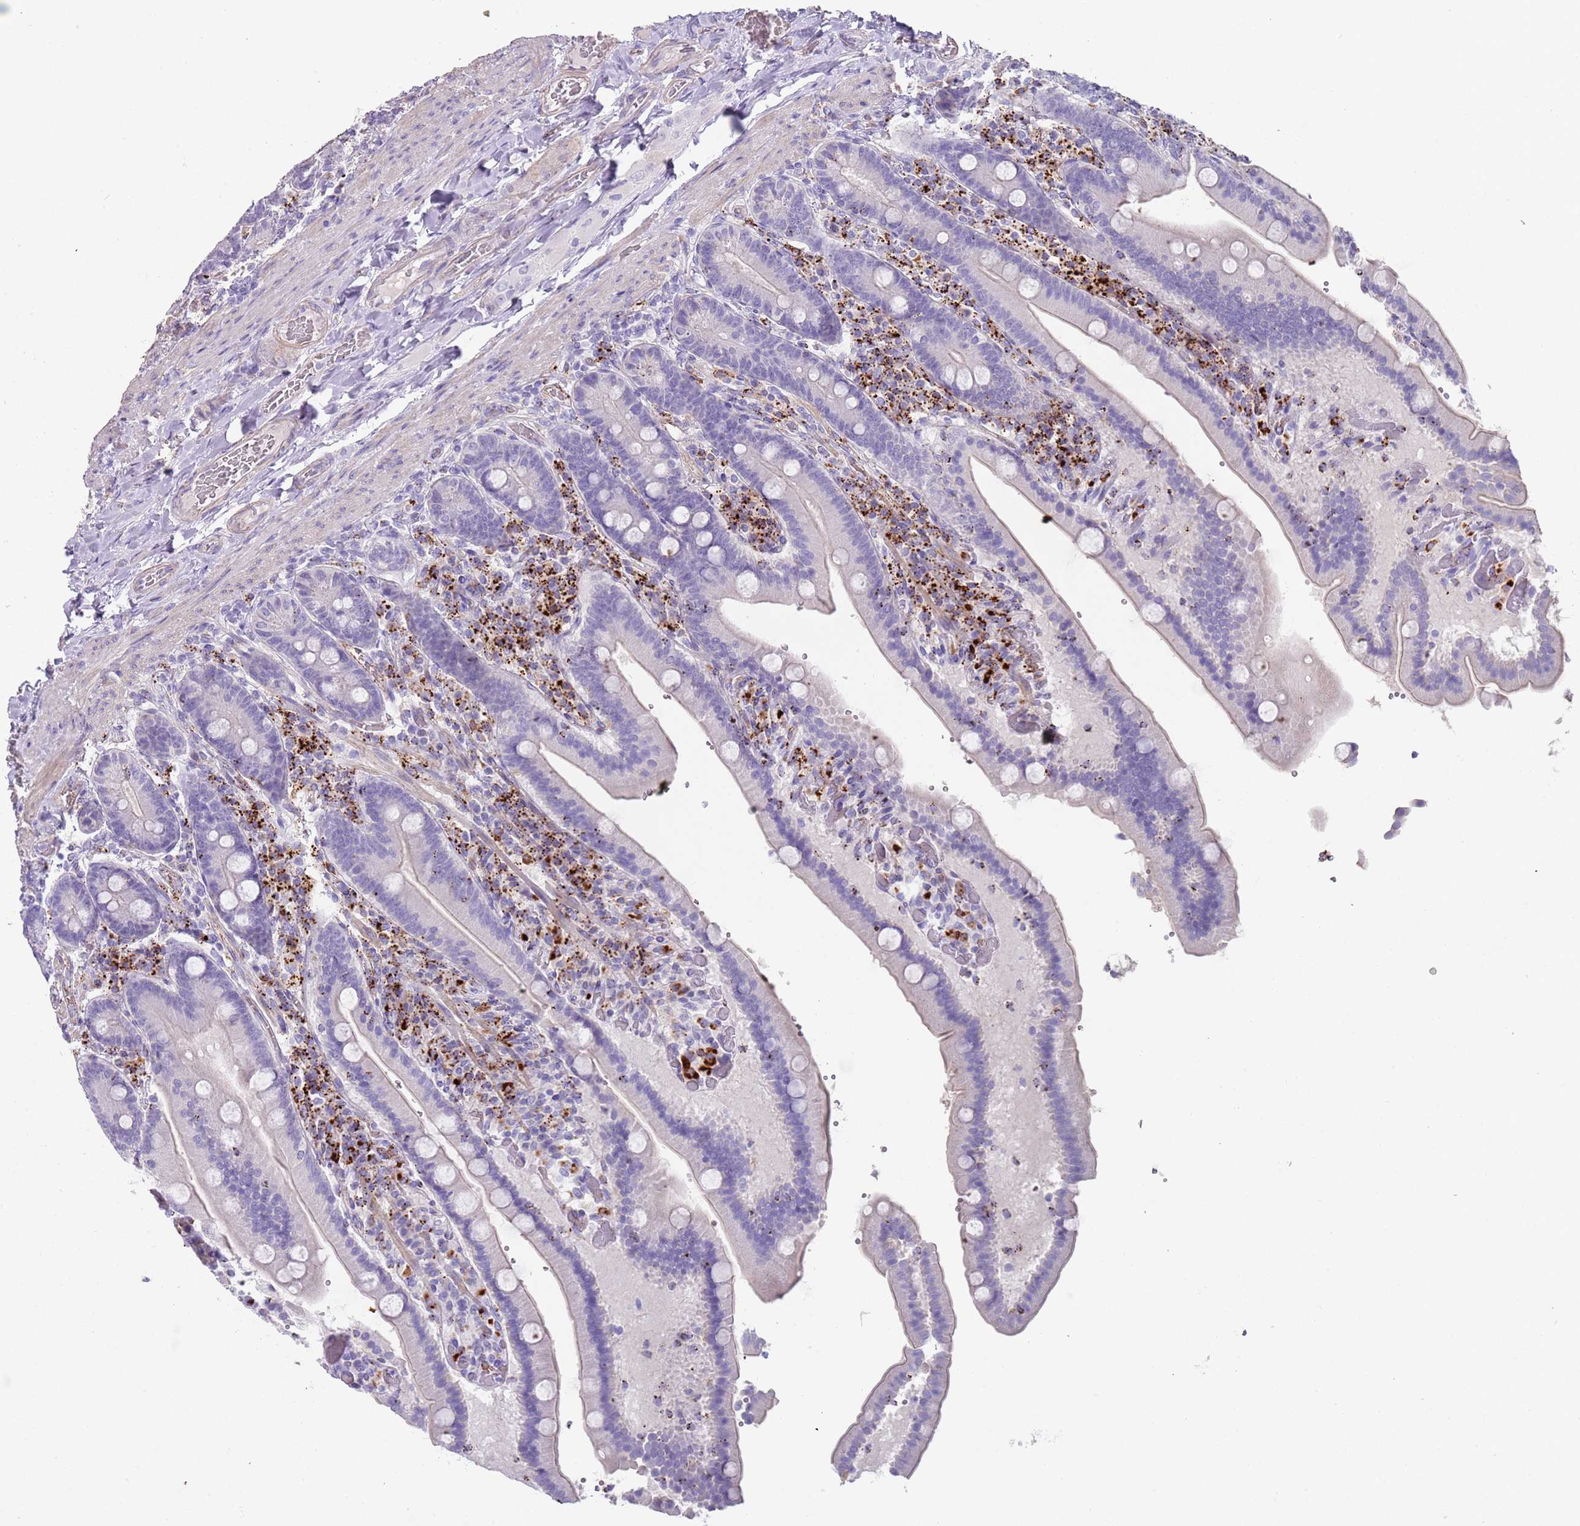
{"staining": {"intensity": "negative", "quantity": "none", "location": "none"}, "tissue": "duodenum", "cell_type": "Glandular cells", "image_type": "normal", "snomed": [{"axis": "morphology", "description": "Normal tissue, NOS"}, {"axis": "topography", "description": "Duodenum"}], "caption": "Glandular cells show no significant staining in normal duodenum. (DAB immunohistochemistry (IHC) with hematoxylin counter stain).", "gene": "LRRN3", "patient": {"sex": "female", "age": 62}}